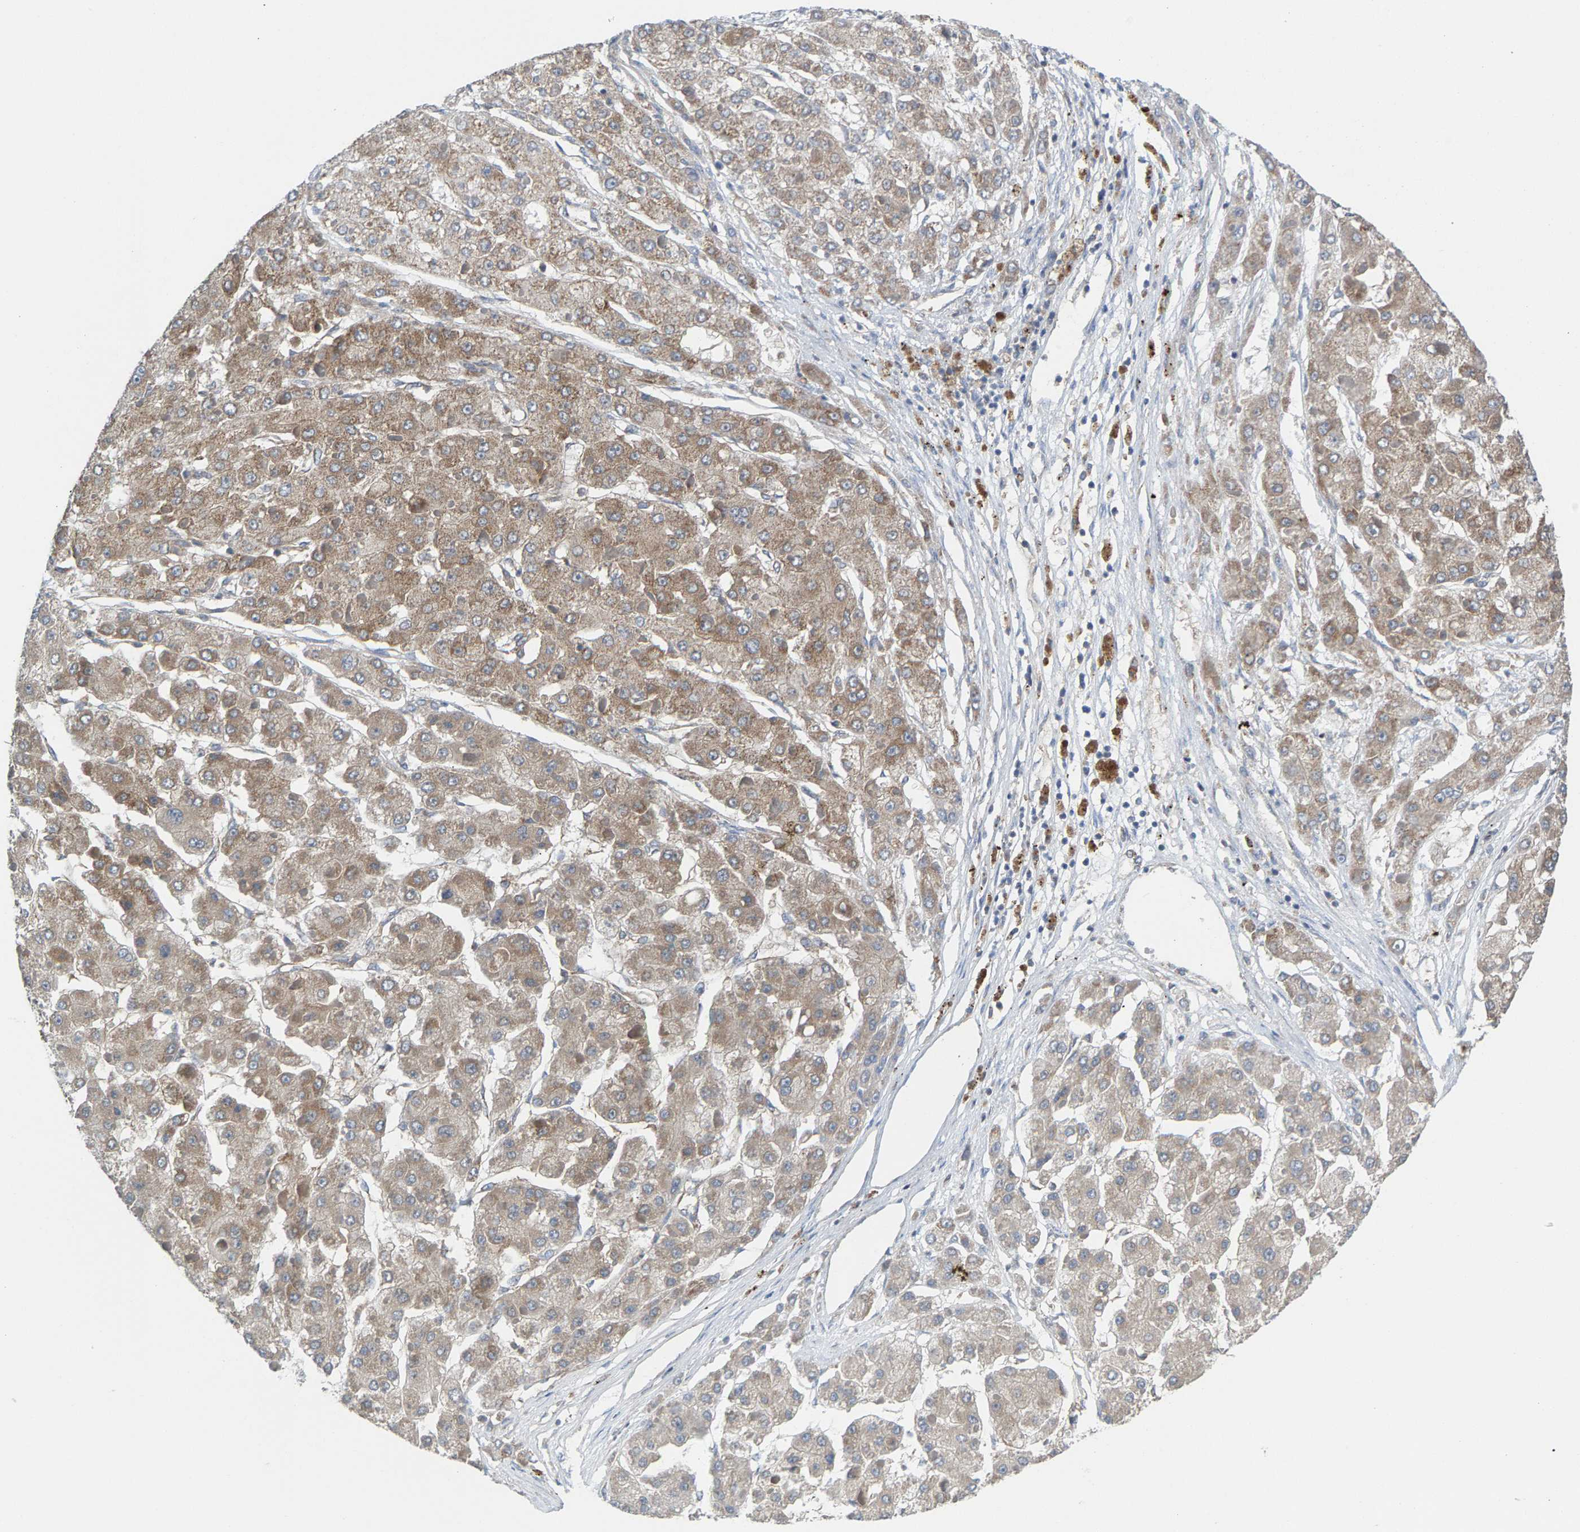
{"staining": {"intensity": "weak", "quantity": ">75%", "location": "cytoplasmic/membranous"}, "tissue": "liver cancer", "cell_type": "Tumor cells", "image_type": "cancer", "snomed": [{"axis": "morphology", "description": "Carcinoma, Hepatocellular, NOS"}, {"axis": "topography", "description": "Liver"}], "caption": "There is low levels of weak cytoplasmic/membranous expression in tumor cells of hepatocellular carcinoma (liver), as demonstrated by immunohistochemical staining (brown color).", "gene": "MRM1", "patient": {"sex": "female", "age": 73}}